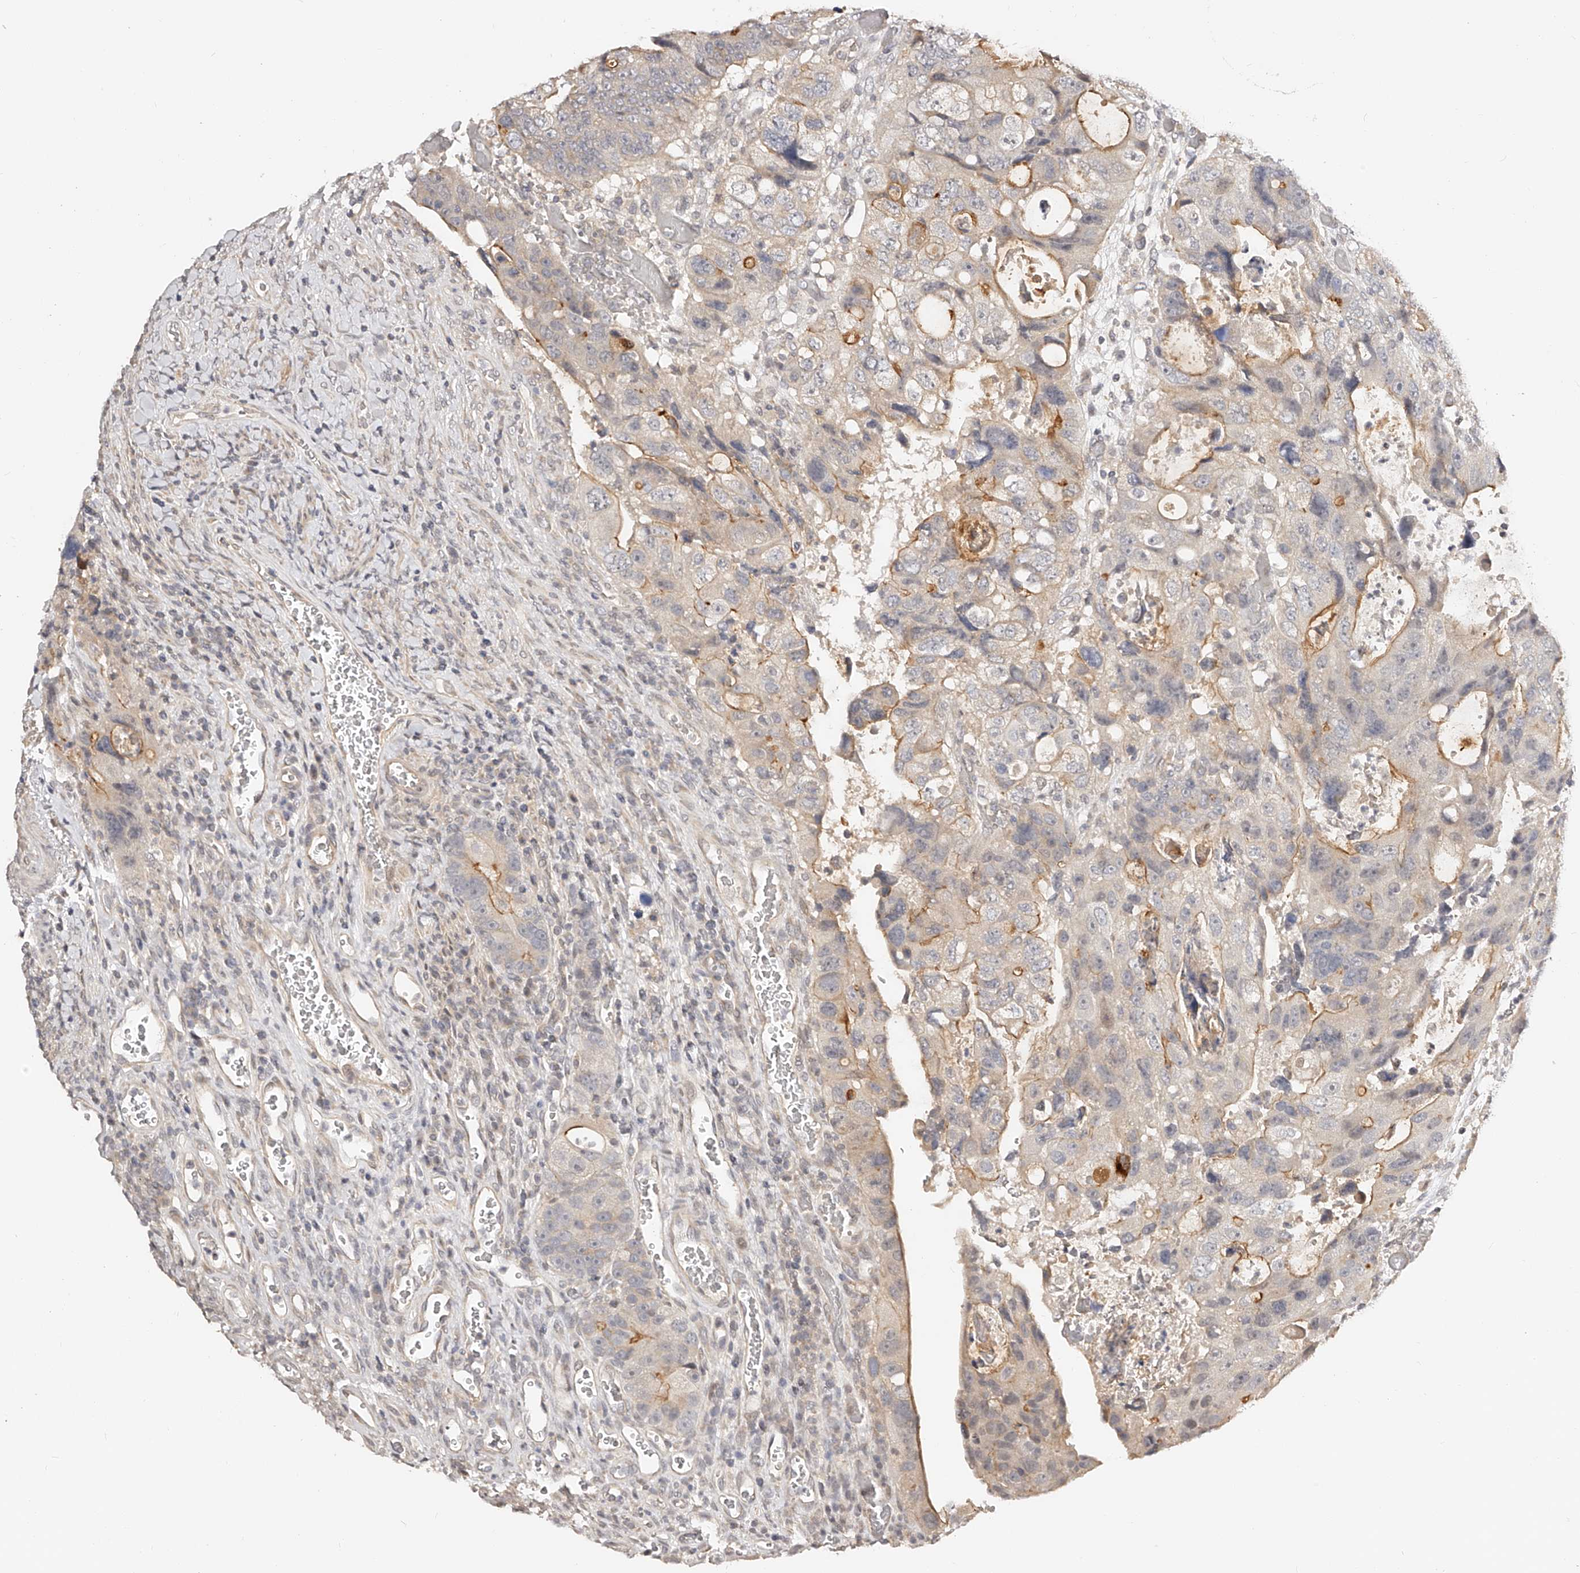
{"staining": {"intensity": "moderate", "quantity": "<25%", "location": "cytoplasmic/membranous"}, "tissue": "colorectal cancer", "cell_type": "Tumor cells", "image_type": "cancer", "snomed": [{"axis": "morphology", "description": "Adenocarcinoma, NOS"}, {"axis": "topography", "description": "Rectum"}], "caption": "Adenocarcinoma (colorectal) stained for a protein (brown) exhibits moderate cytoplasmic/membranous positive expression in about <25% of tumor cells.", "gene": "ZNF789", "patient": {"sex": "male", "age": 59}}